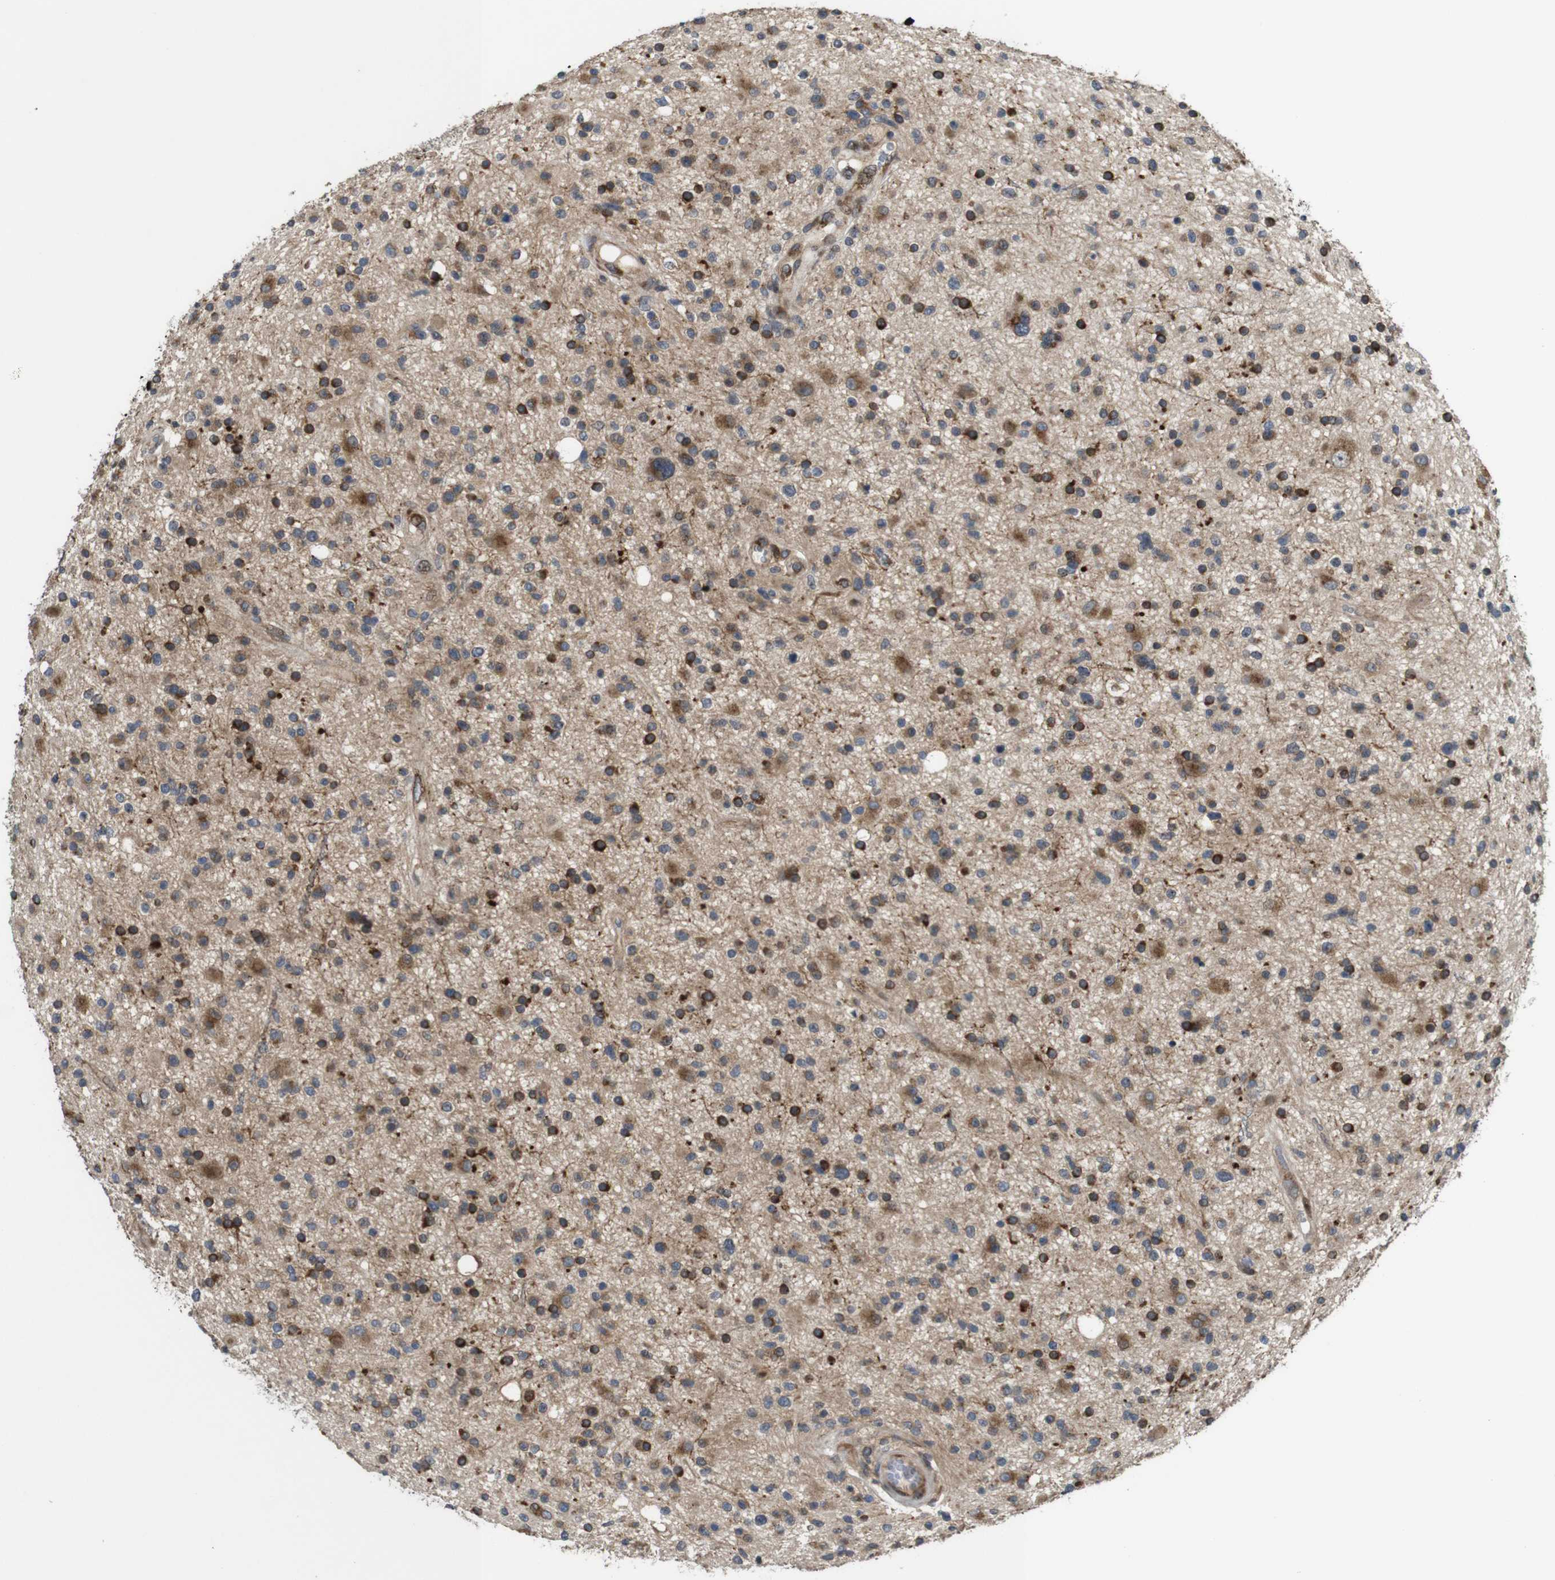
{"staining": {"intensity": "moderate", "quantity": "25%-75%", "location": "cytoplasmic/membranous"}, "tissue": "glioma", "cell_type": "Tumor cells", "image_type": "cancer", "snomed": [{"axis": "morphology", "description": "Glioma, malignant, High grade"}, {"axis": "topography", "description": "Brain"}], "caption": "High-grade glioma (malignant) tissue displays moderate cytoplasmic/membranous positivity in about 25%-75% of tumor cells, visualized by immunohistochemistry.", "gene": "EFCAB14", "patient": {"sex": "male", "age": 33}}